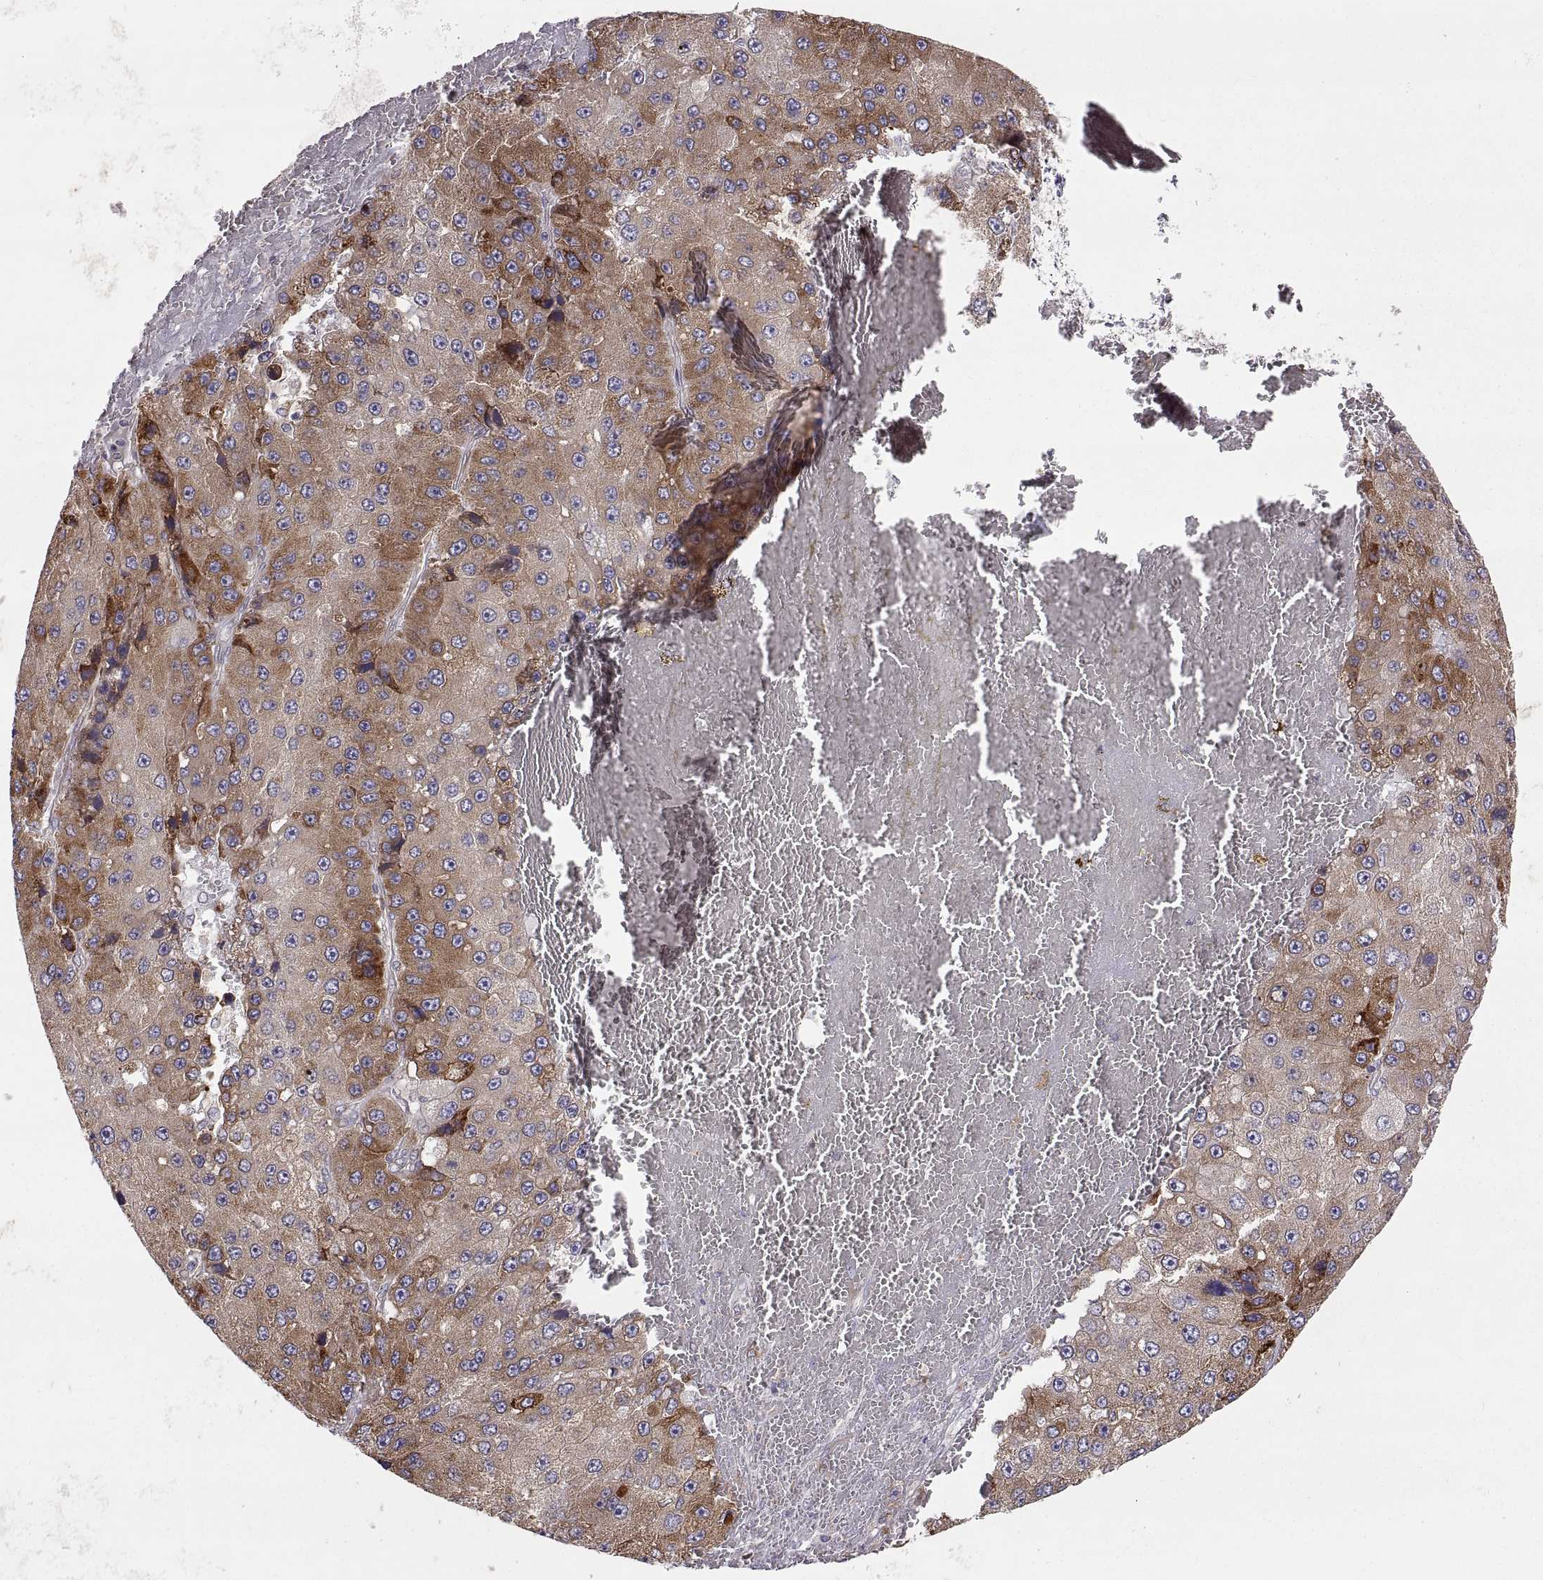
{"staining": {"intensity": "strong", "quantity": "<25%", "location": "cytoplasmic/membranous"}, "tissue": "liver cancer", "cell_type": "Tumor cells", "image_type": "cancer", "snomed": [{"axis": "morphology", "description": "Carcinoma, Hepatocellular, NOS"}, {"axis": "topography", "description": "Liver"}], "caption": "The image demonstrates immunohistochemical staining of liver cancer (hepatocellular carcinoma). There is strong cytoplasmic/membranous positivity is identified in approximately <25% of tumor cells. Nuclei are stained in blue.", "gene": "PLEKHB2", "patient": {"sex": "female", "age": 73}}